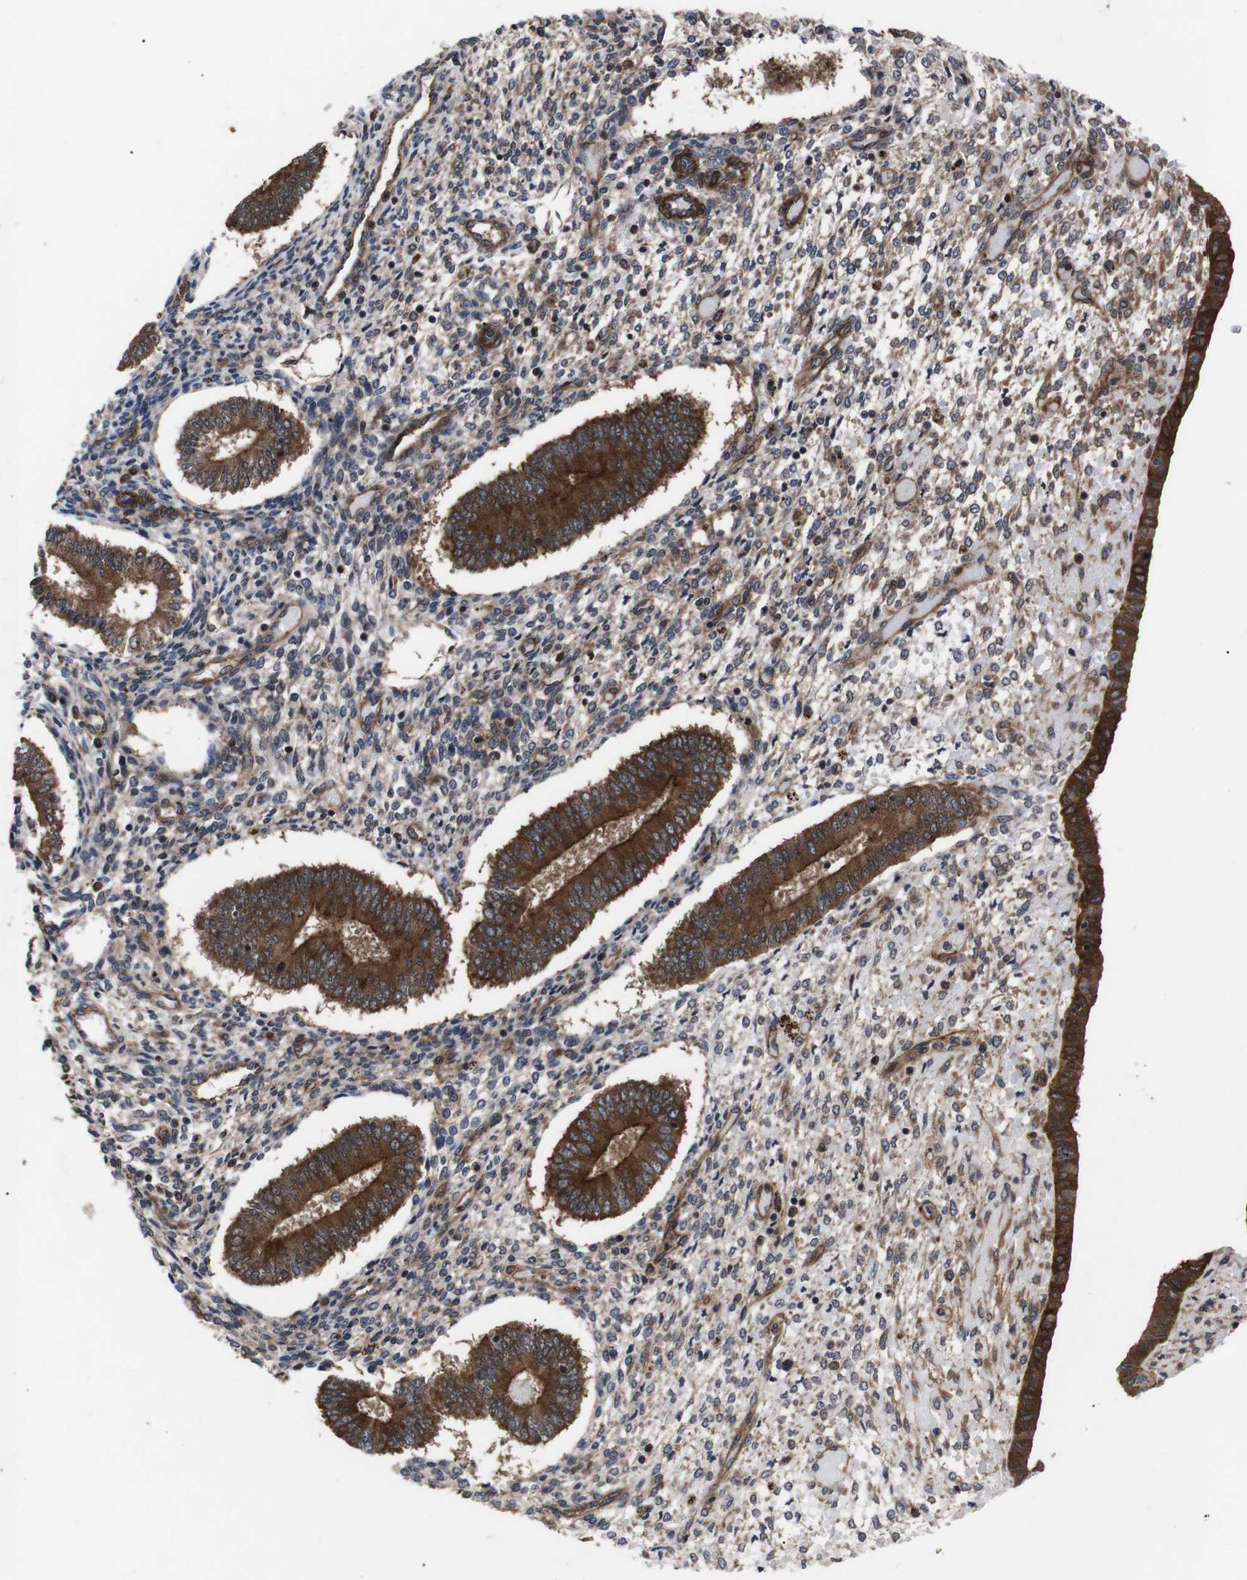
{"staining": {"intensity": "moderate", "quantity": "25%-75%", "location": "cytoplasmic/membranous"}, "tissue": "endometrium", "cell_type": "Cells in endometrial stroma", "image_type": "normal", "snomed": [{"axis": "morphology", "description": "Normal tissue, NOS"}, {"axis": "topography", "description": "Endometrium"}], "caption": "Endometrium stained with a brown dye shows moderate cytoplasmic/membranous positive positivity in approximately 25%-75% of cells in endometrial stroma.", "gene": "PAWR", "patient": {"sex": "female", "age": 42}}